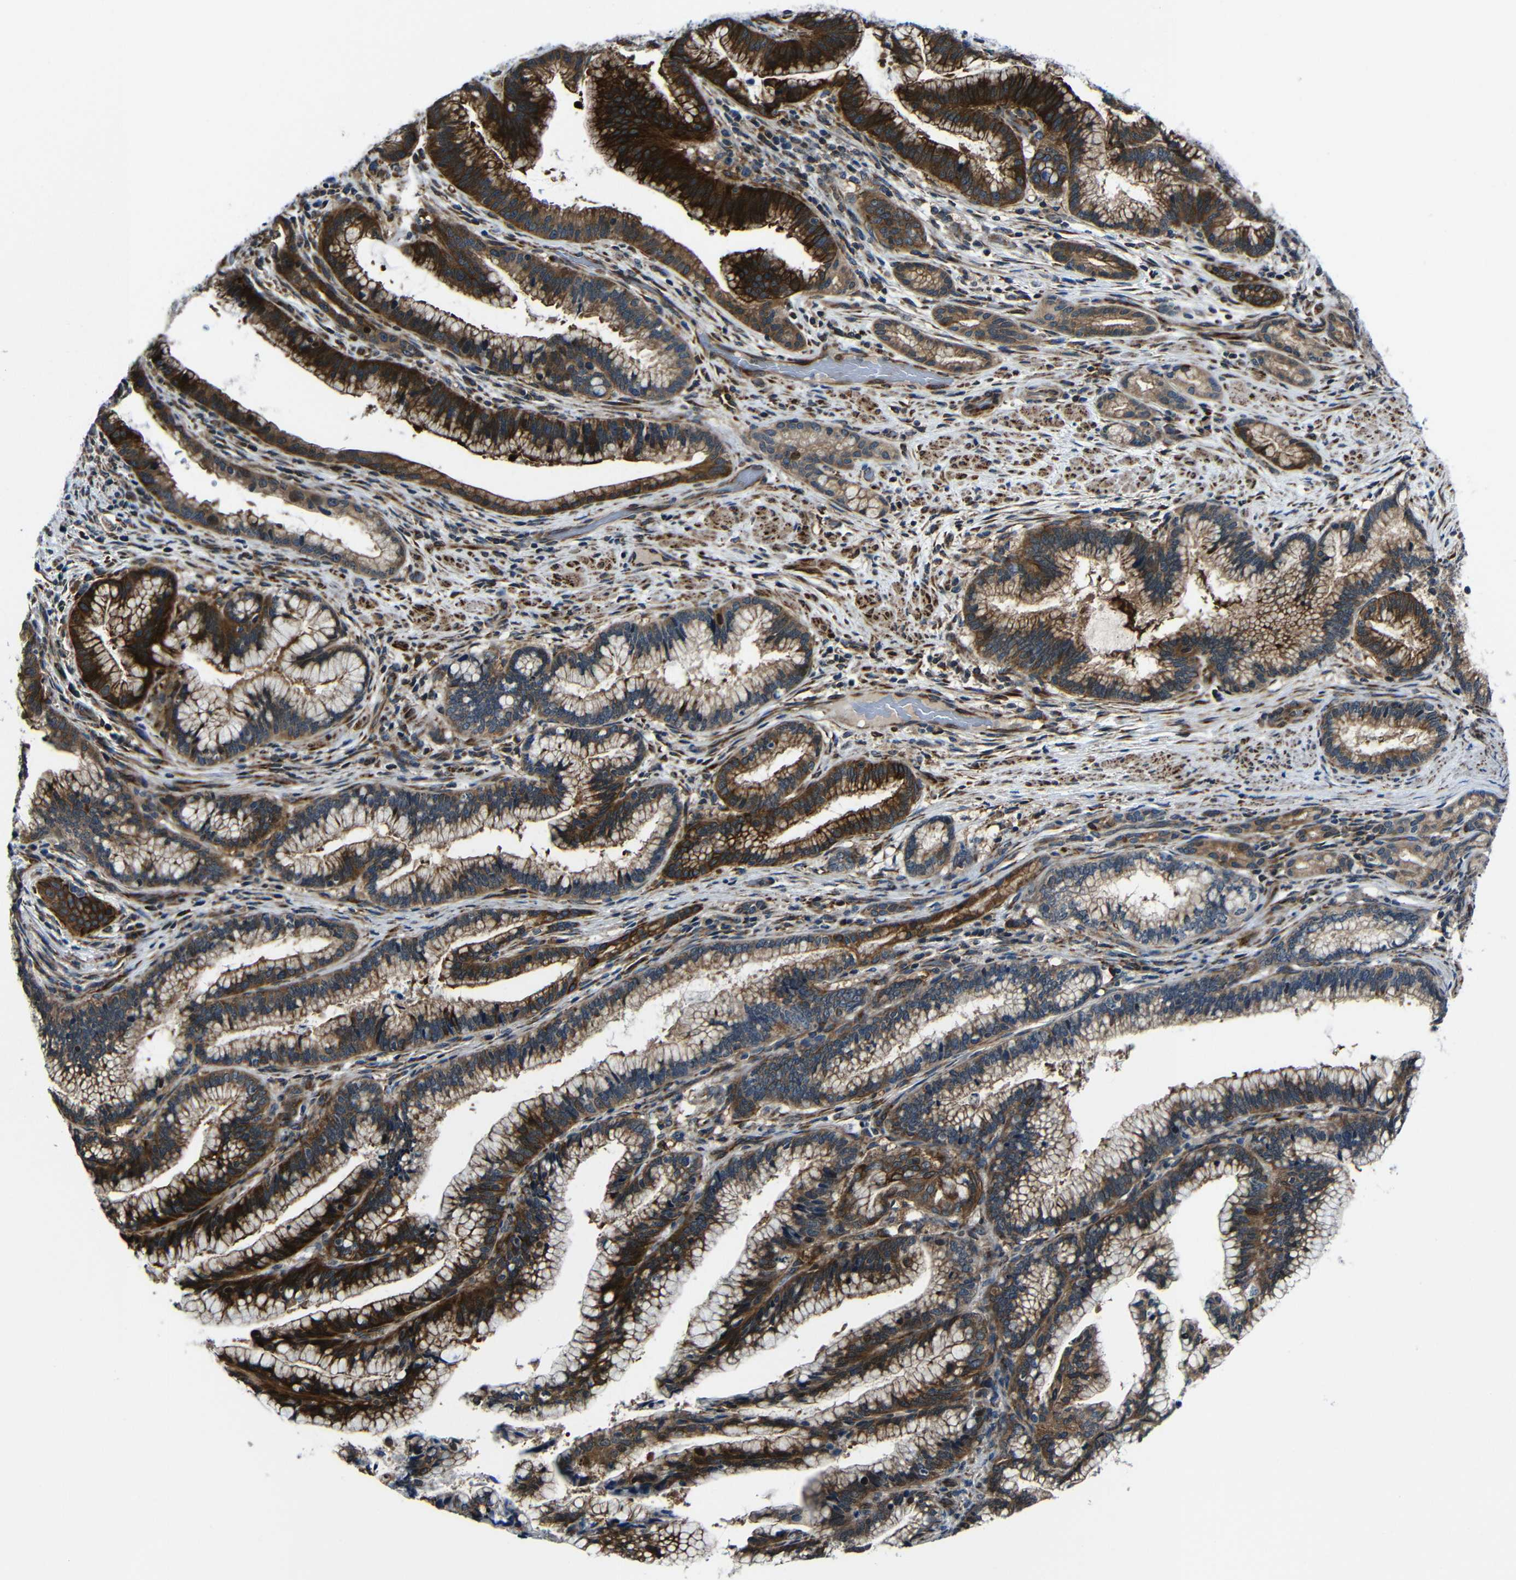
{"staining": {"intensity": "strong", "quantity": ">75%", "location": "cytoplasmic/membranous"}, "tissue": "pancreatic cancer", "cell_type": "Tumor cells", "image_type": "cancer", "snomed": [{"axis": "morphology", "description": "Adenocarcinoma, NOS"}, {"axis": "topography", "description": "Pancreas"}], "caption": "Human adenocarcinoma (pancreatic) stained for a protein (brown) displays strong cytoplasmic/membranous positive staining in approximately >75% of tumor cells.", "gene": "KIAA0513", "patient": {"sex": "female", "age": 64}}